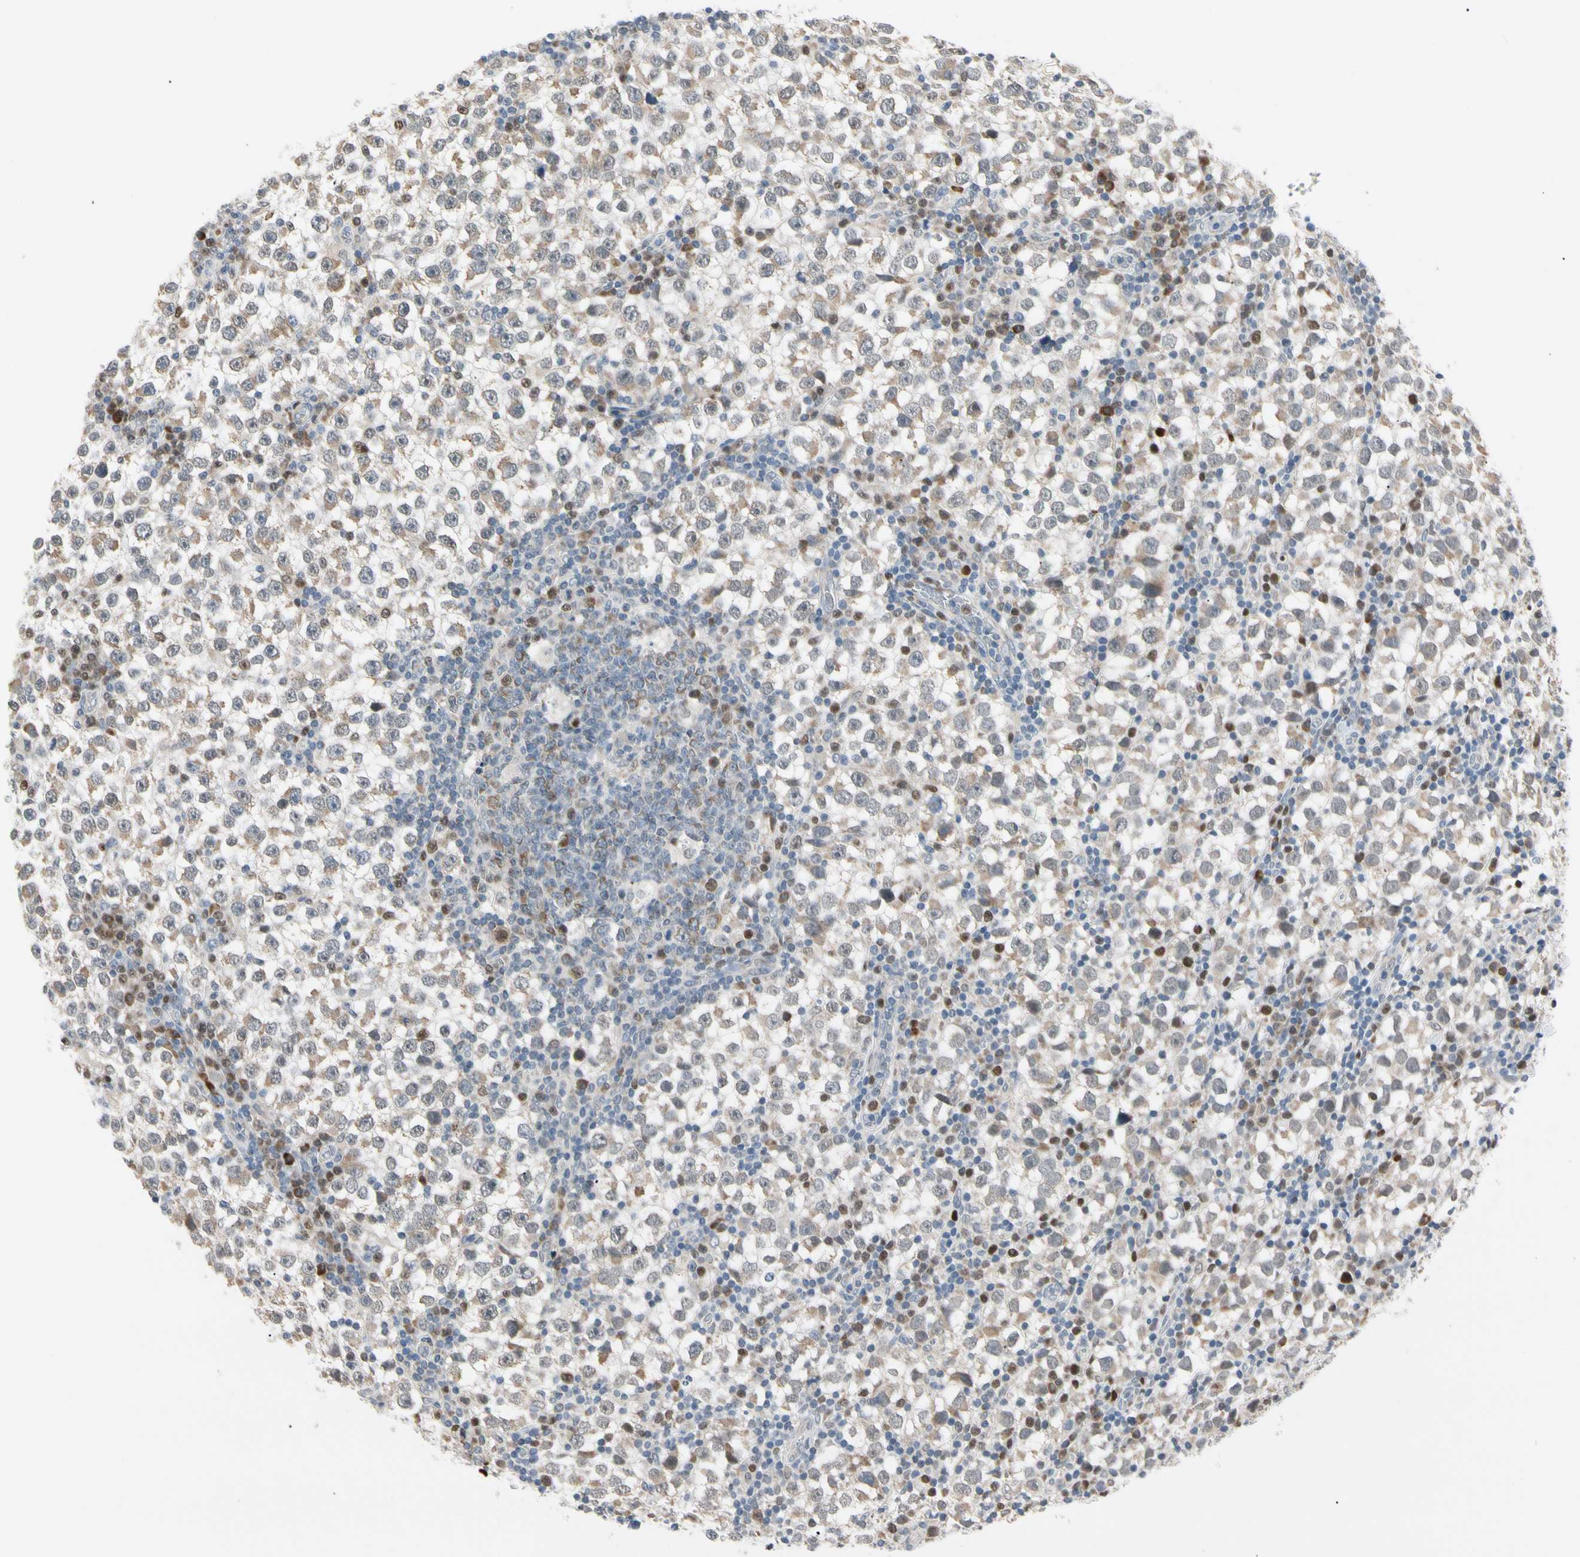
{"staining": {"intensity": "moderate", "quantity": ">75%", "location": "cytoplasmic/membranous,nuclear"}, "tissue": "testis cancer", "cell_type": "Tumor cells", "image_type": "cancer", "snomed": [{"axis": "morphology", "description": "Seminoma, NOS"}, {"axis": "topography", "description": "Testis"}], "caption": "Testis cancer stained with a brown dye shows moderate cytoplasmic/membranous and nuclear positive staining in approximately >75% of tumor cells.", "gene": "MARK1", "patient": {"sex": "male", "age": 65}}